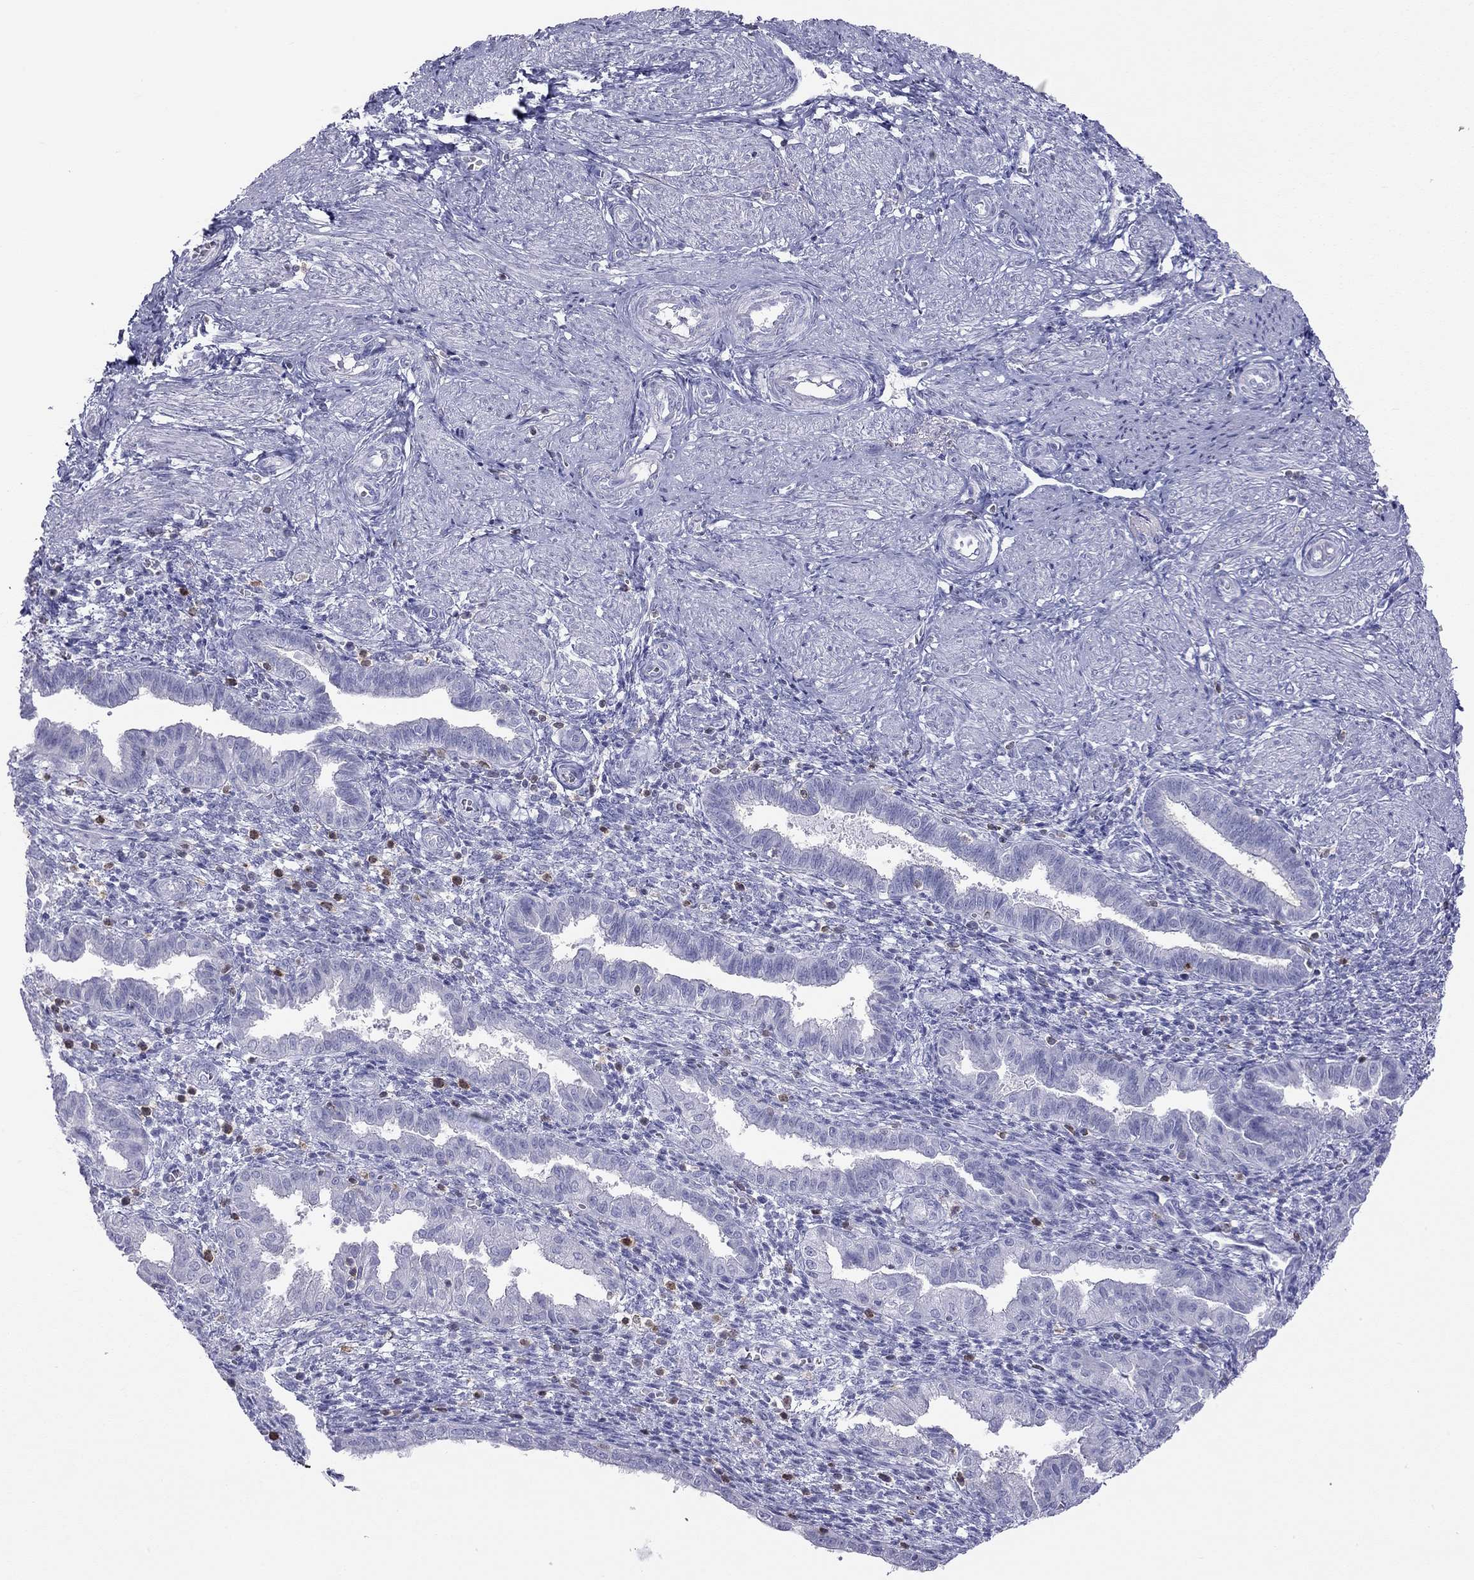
{"staining": {"intensity": "negative", "quantity": "none", "location": "none"}, "tissue": "endometrium", "cell_type": "Cells in endometrial stroma", "image_type": "normal", "snomed": [{"axis": "morphology", "description": "Normal tissue, NOS"}, {"axis": "topography", "description": "Endometrium"}], "caption": "This histopathology image is of normal endometrium stained with IHC to label a protein in brown with the nuclei are counter-stained blue. There is no expression in cells in endometrial stroma.", "gene": "SH2D2A", "patient": {"sex": "female", "age": 37}}